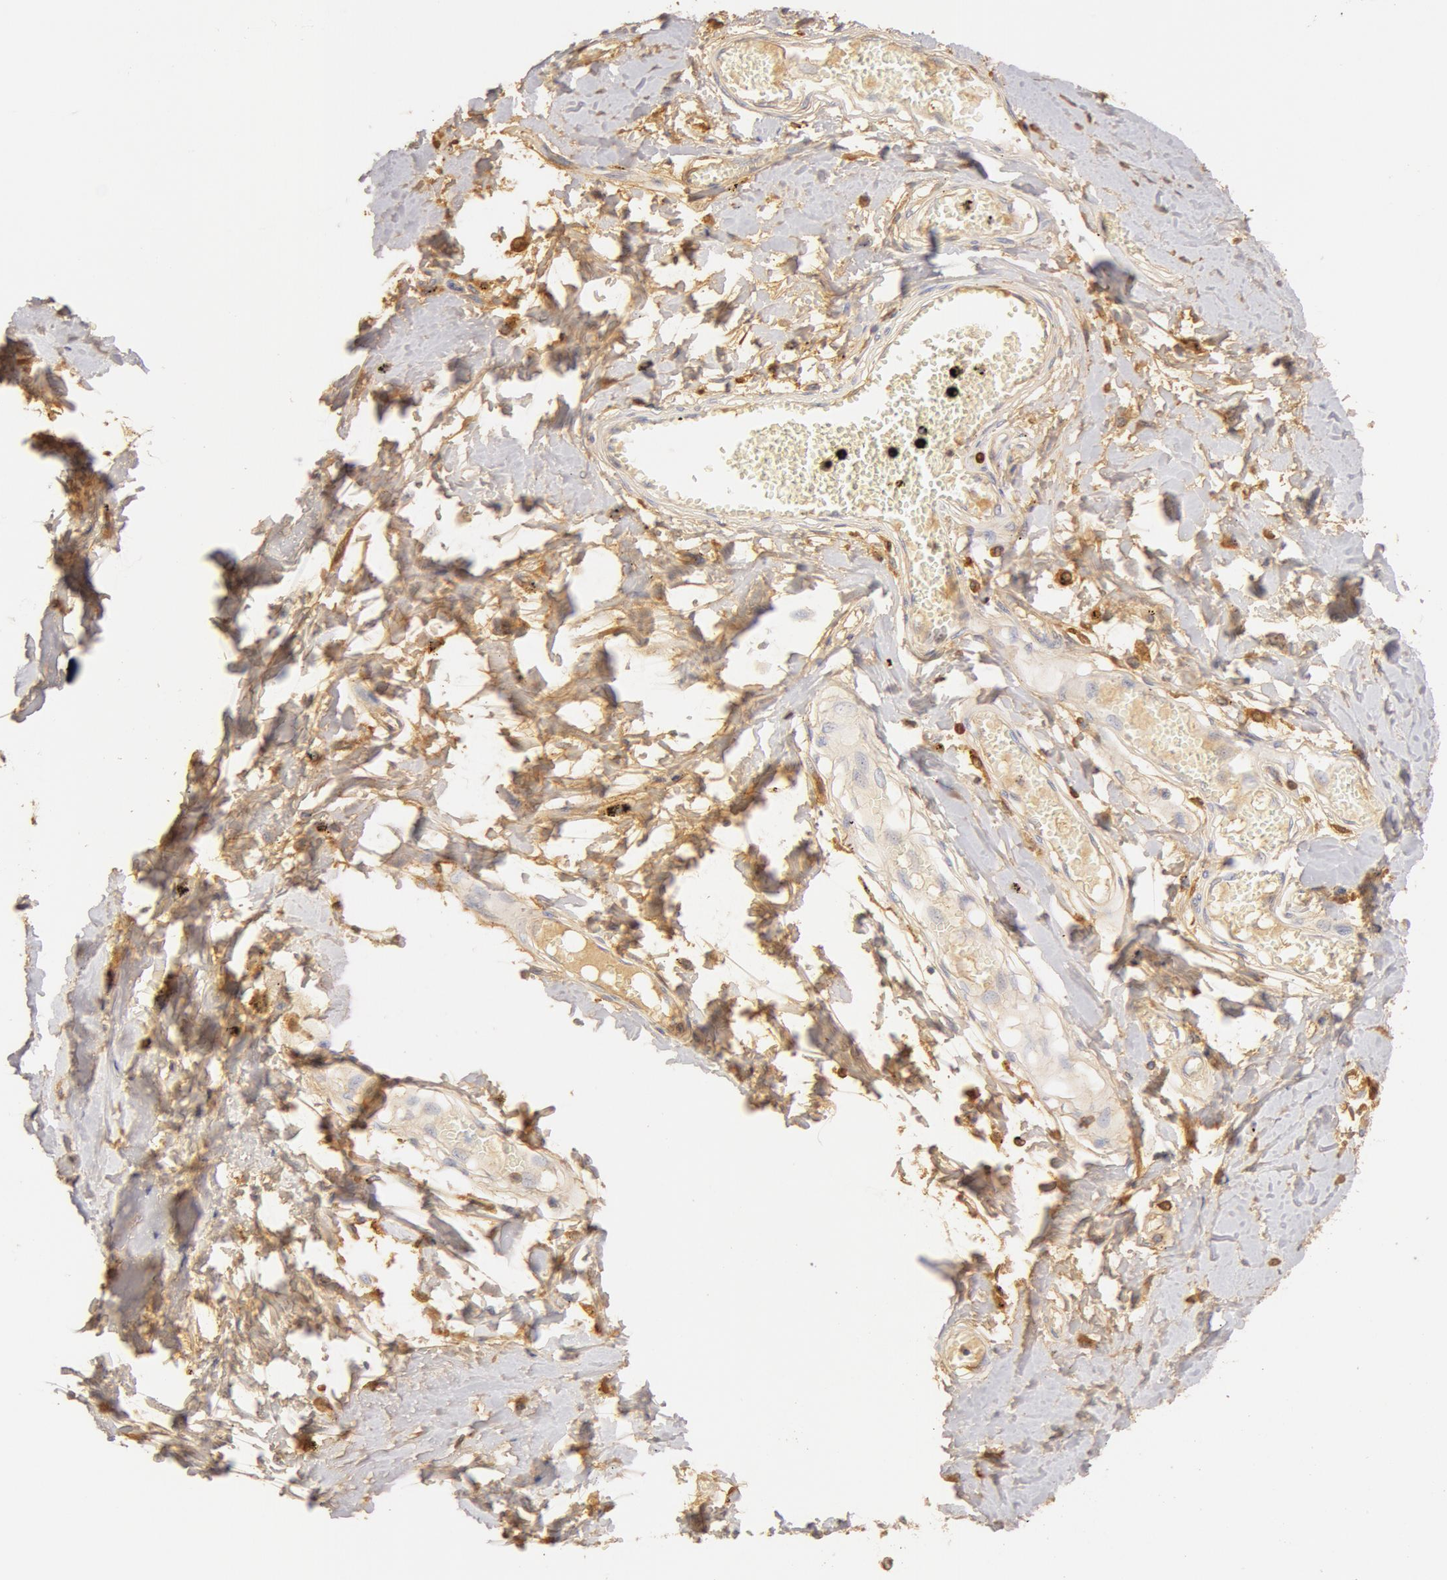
{"staining": {"intensity": "weak", "quantity": ">75%", "location": "cytoplasmic/membranous"}, "tissue": "adipose tissue", "cell_type": "Adipocytes", "image_type": "normal", "snomed": [{"axis": "morphology", "description": "Normal tissue, NOS"}, {"axis": "morphology", "description": "Sarcoma, NOS"}, {"axis": "topography", "description": "Skin"}, {"axis": "topography", "description": "Soft tissue"}], "caption": "Protein expression analysis of unremarkable human adipose tissue reveals weak cytoplasmic/membranous positivity in approximately >75% of adipocytes.", "gene": "GC", "patient": {"sex": "female", "age": 51}}